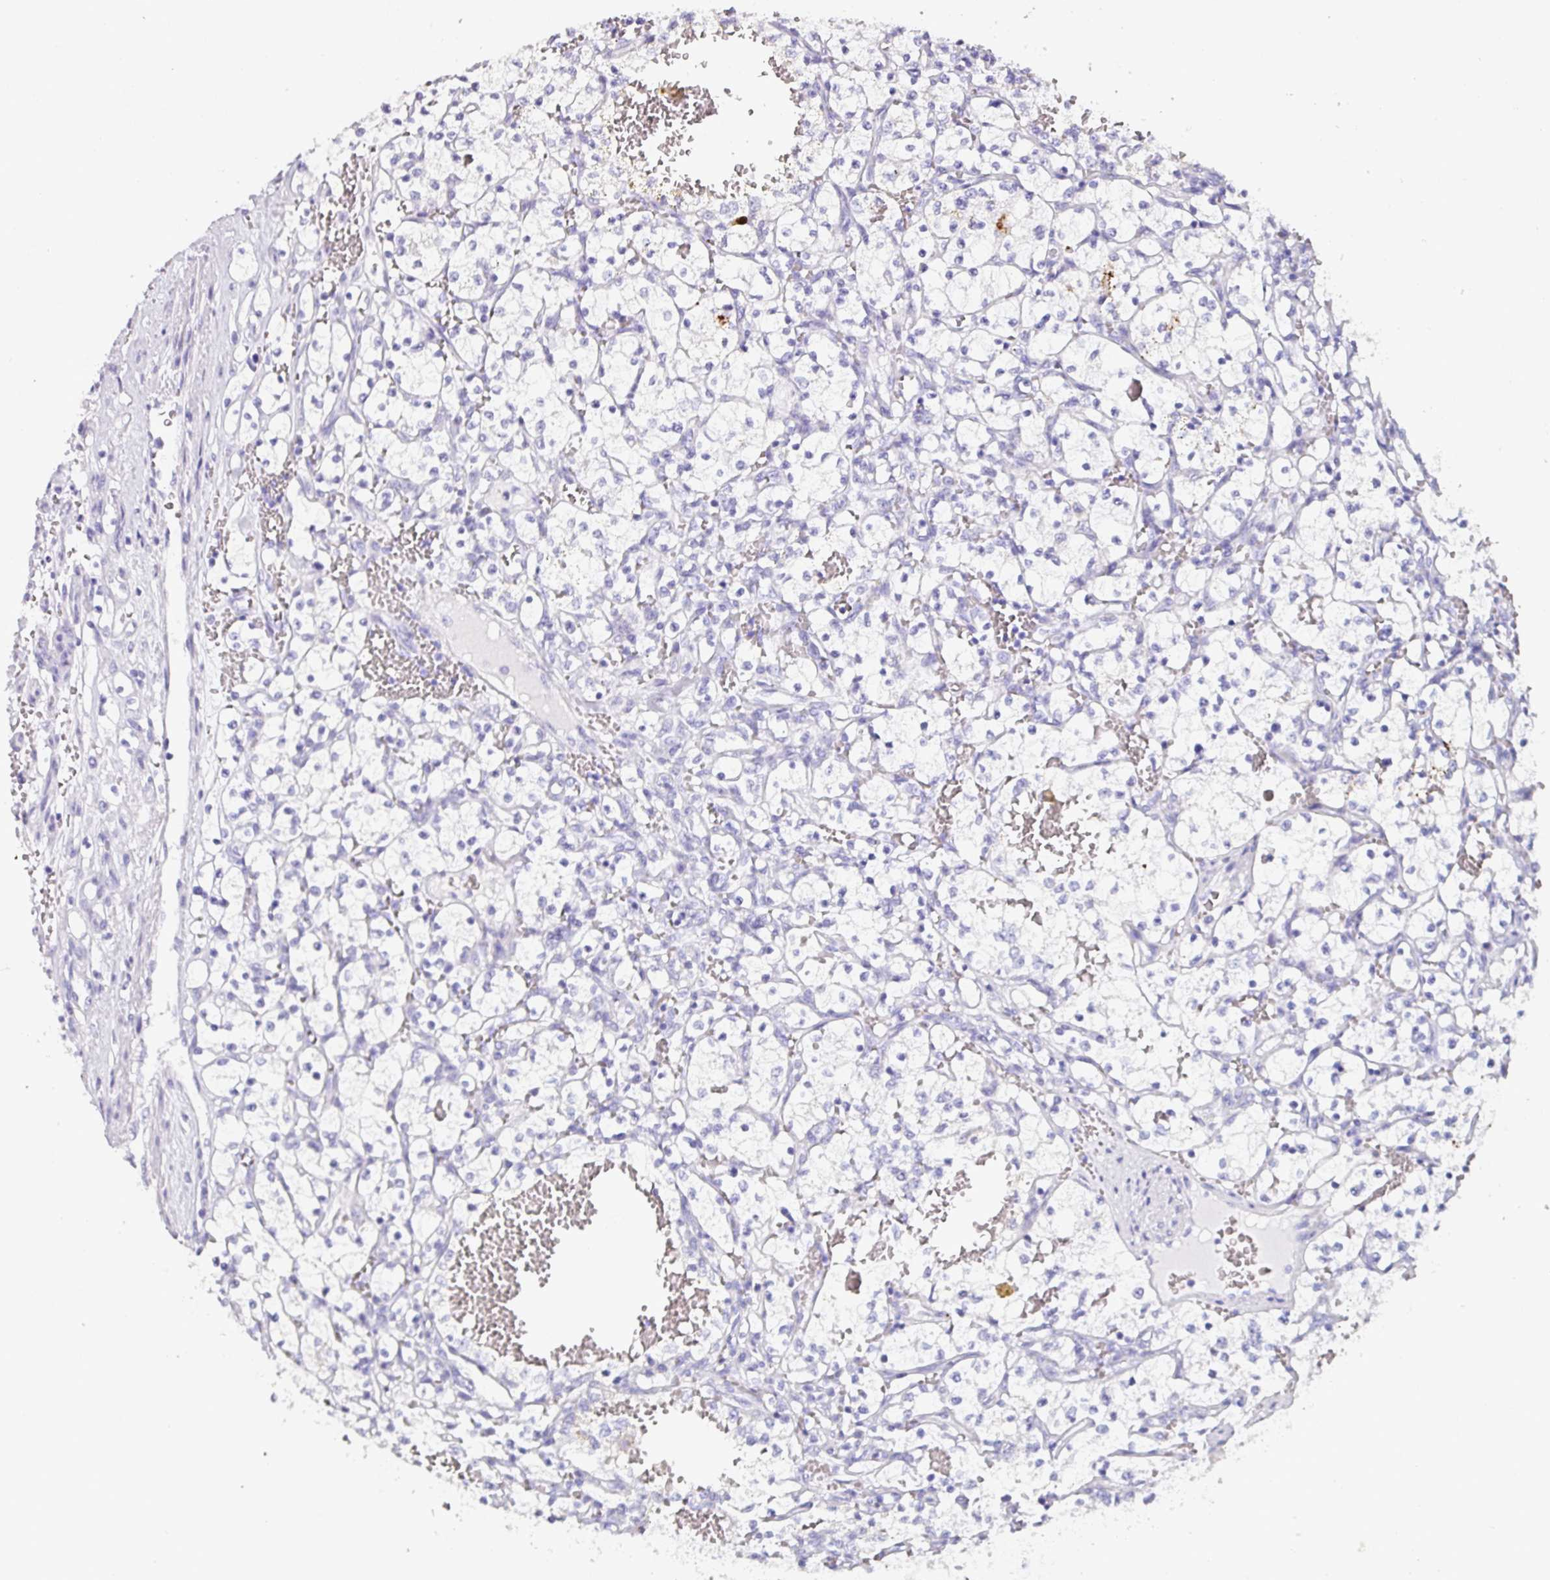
{"staining": {"intensity": "negative", "quantity": "none", "location": "none"}, "tissue": "renal cancer", "cell_type": "Tumor cells", "image_type": "cancer", "snomed": [{"axis": "morphology", "description": "Adenocarcinoma, NOS"}, {"axis": "topography", "description": "Kidney"}], "caption": "A high-resolution photomicrograph shows immunohistochemistry (IHC) staining of renal adenocarcinoma, which reveals no significant positivity in tumor cells.", "gene": "NAPSA", "patient": {"sex": "female", "age": 69}}